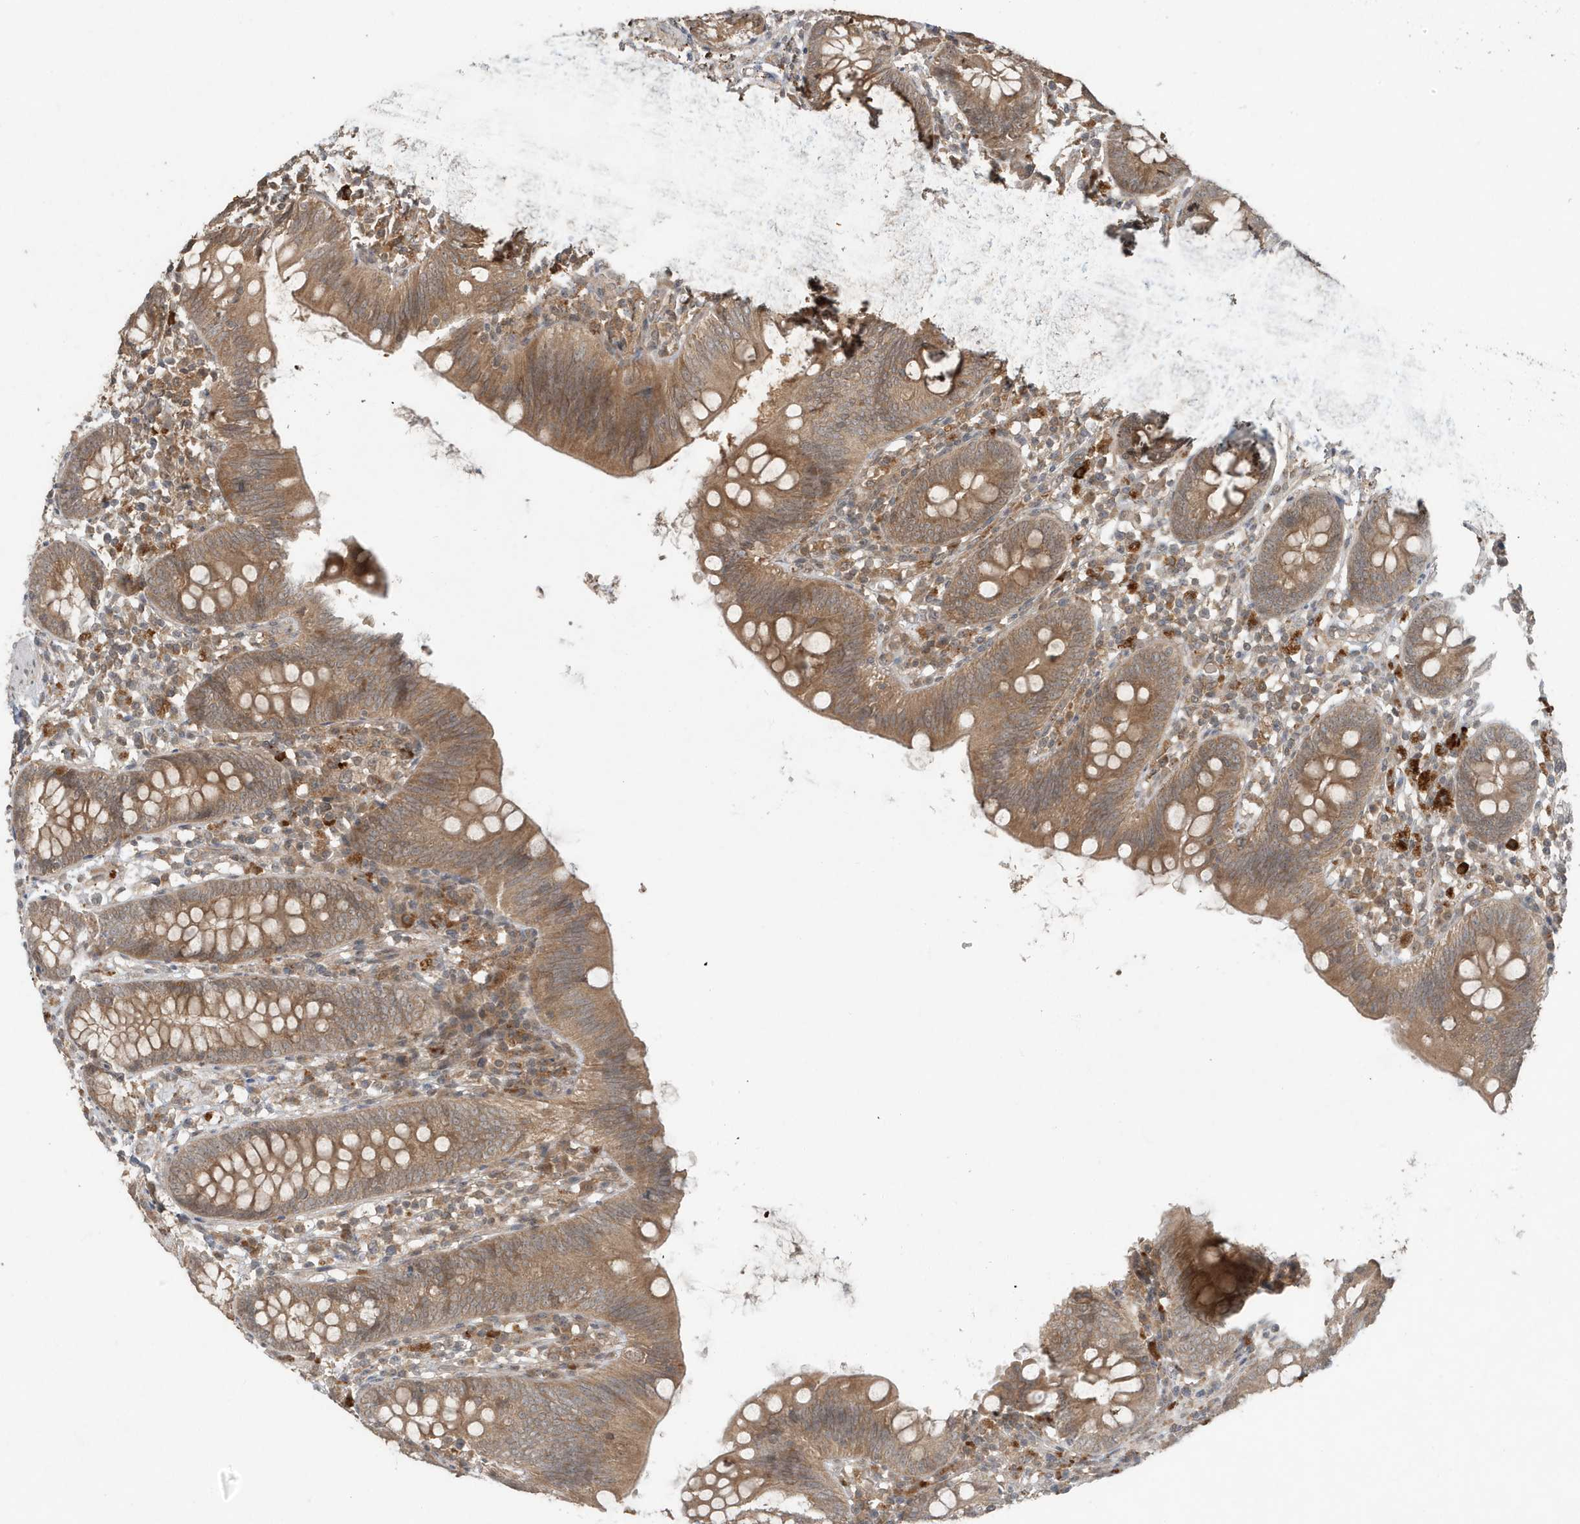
{"staining": {"intensity": "moderate", "quantity": ">75%", "location": "cytoplasmic/membranous"}, "tissue": "appendix", "cell_type": "Glandular cells", "image_type": "normal", "snomed": [{"axis": "morphology", "description": "Normal tissue, NOS"}, {"axis": "topography", "description": "Appendix"}], "caption": "Immunohistochemical staining of unremarkable appendix reveals moderate cytoplasmic/membranous protein staining in about >75% of glandular cells. (DAB IHC with brightfield microscopy, high magnification).", "gene": "ABCB9", "patient": {"sex": "female", "age": 62}}